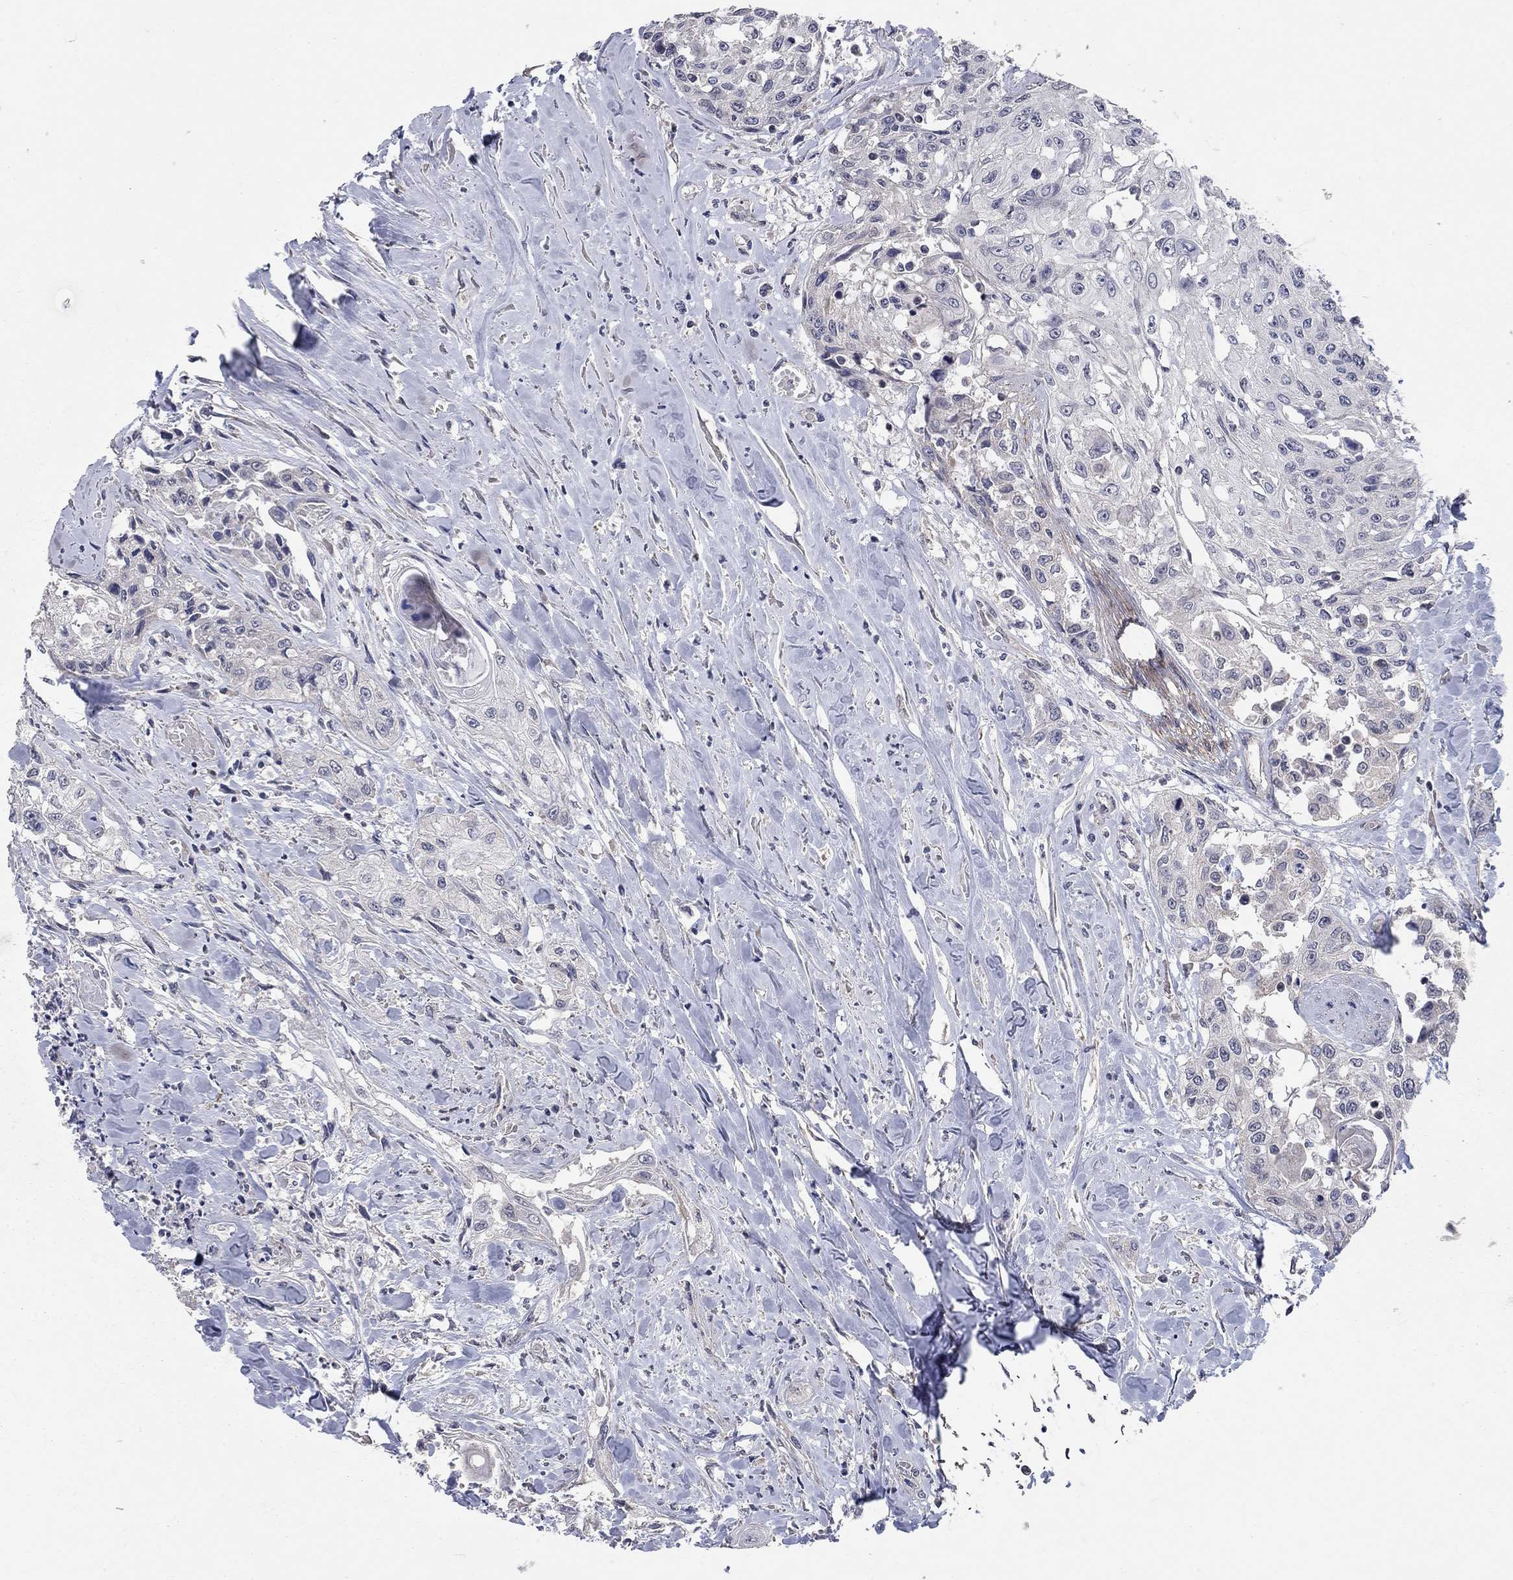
{"staining": {"intensity": "negative", "quantity": "none", "location": "none"}, "tissue": "head and neck cancer", "cell_type": "Tumor cells", "image_type": "cancer", "snomed": [{"axis": "morphology", "description": "Normal tissue, NOS"}, {"axis": "morphology", "description": "Squamous cell carcinoma, NOS"}, {"axis": "topography", "description": "Oral tissue"}, {"axis": "topography", "description": "Peripheral nerve tissue"}, {"axis": "topography", "description": "Head-Neck"}], "caption": "This is a photomicrograph of immunohistochemistry staining of head and neck cancer (squamous cell carcinoma), which shows no staining in tumor cells. (Immunohistochemistry, brightfield microscopy, high magnification).", "gene": "WASF3", "patient": {"sex": "female", "age": 59}}